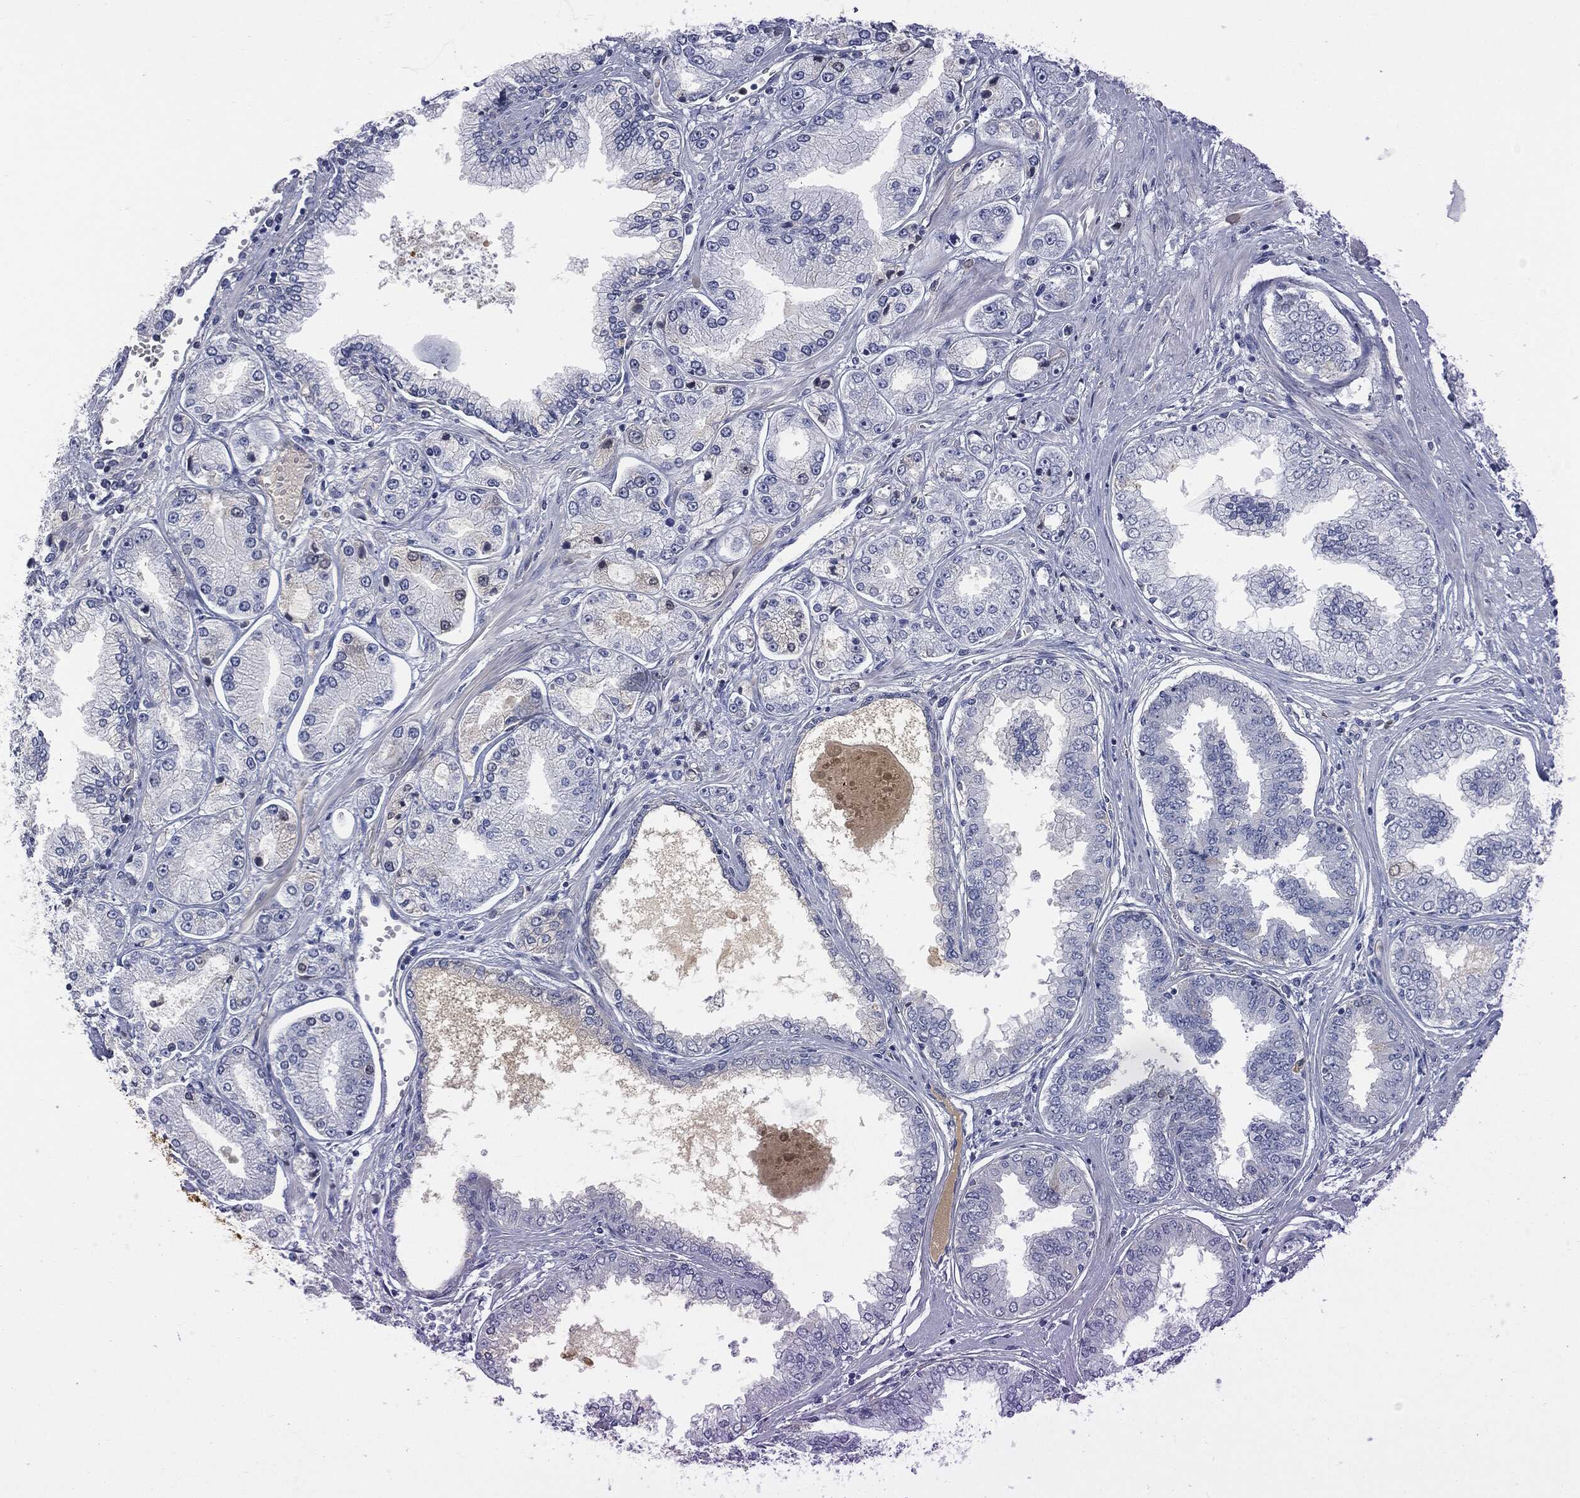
{"staining": {"intensity": "negative", "quantity": "none", "location": "none"}, "tissue": "prostate cancer", "cell_type": "Tumor cells", "image_type": "cancer", "snomed": [{"axis": "morphology", "description": "Adenocarcinoma, Low grade"}, {"axis": "topography", "description": "Prostate"}], "caption": "This is a micrograph of immunohistochemistry staining of prostate cancer (low-grade adenocarcinoma), which shows no expression in tumor cells.", "gene": "BTK", "patient": {"sex": "male", "age": 72}}